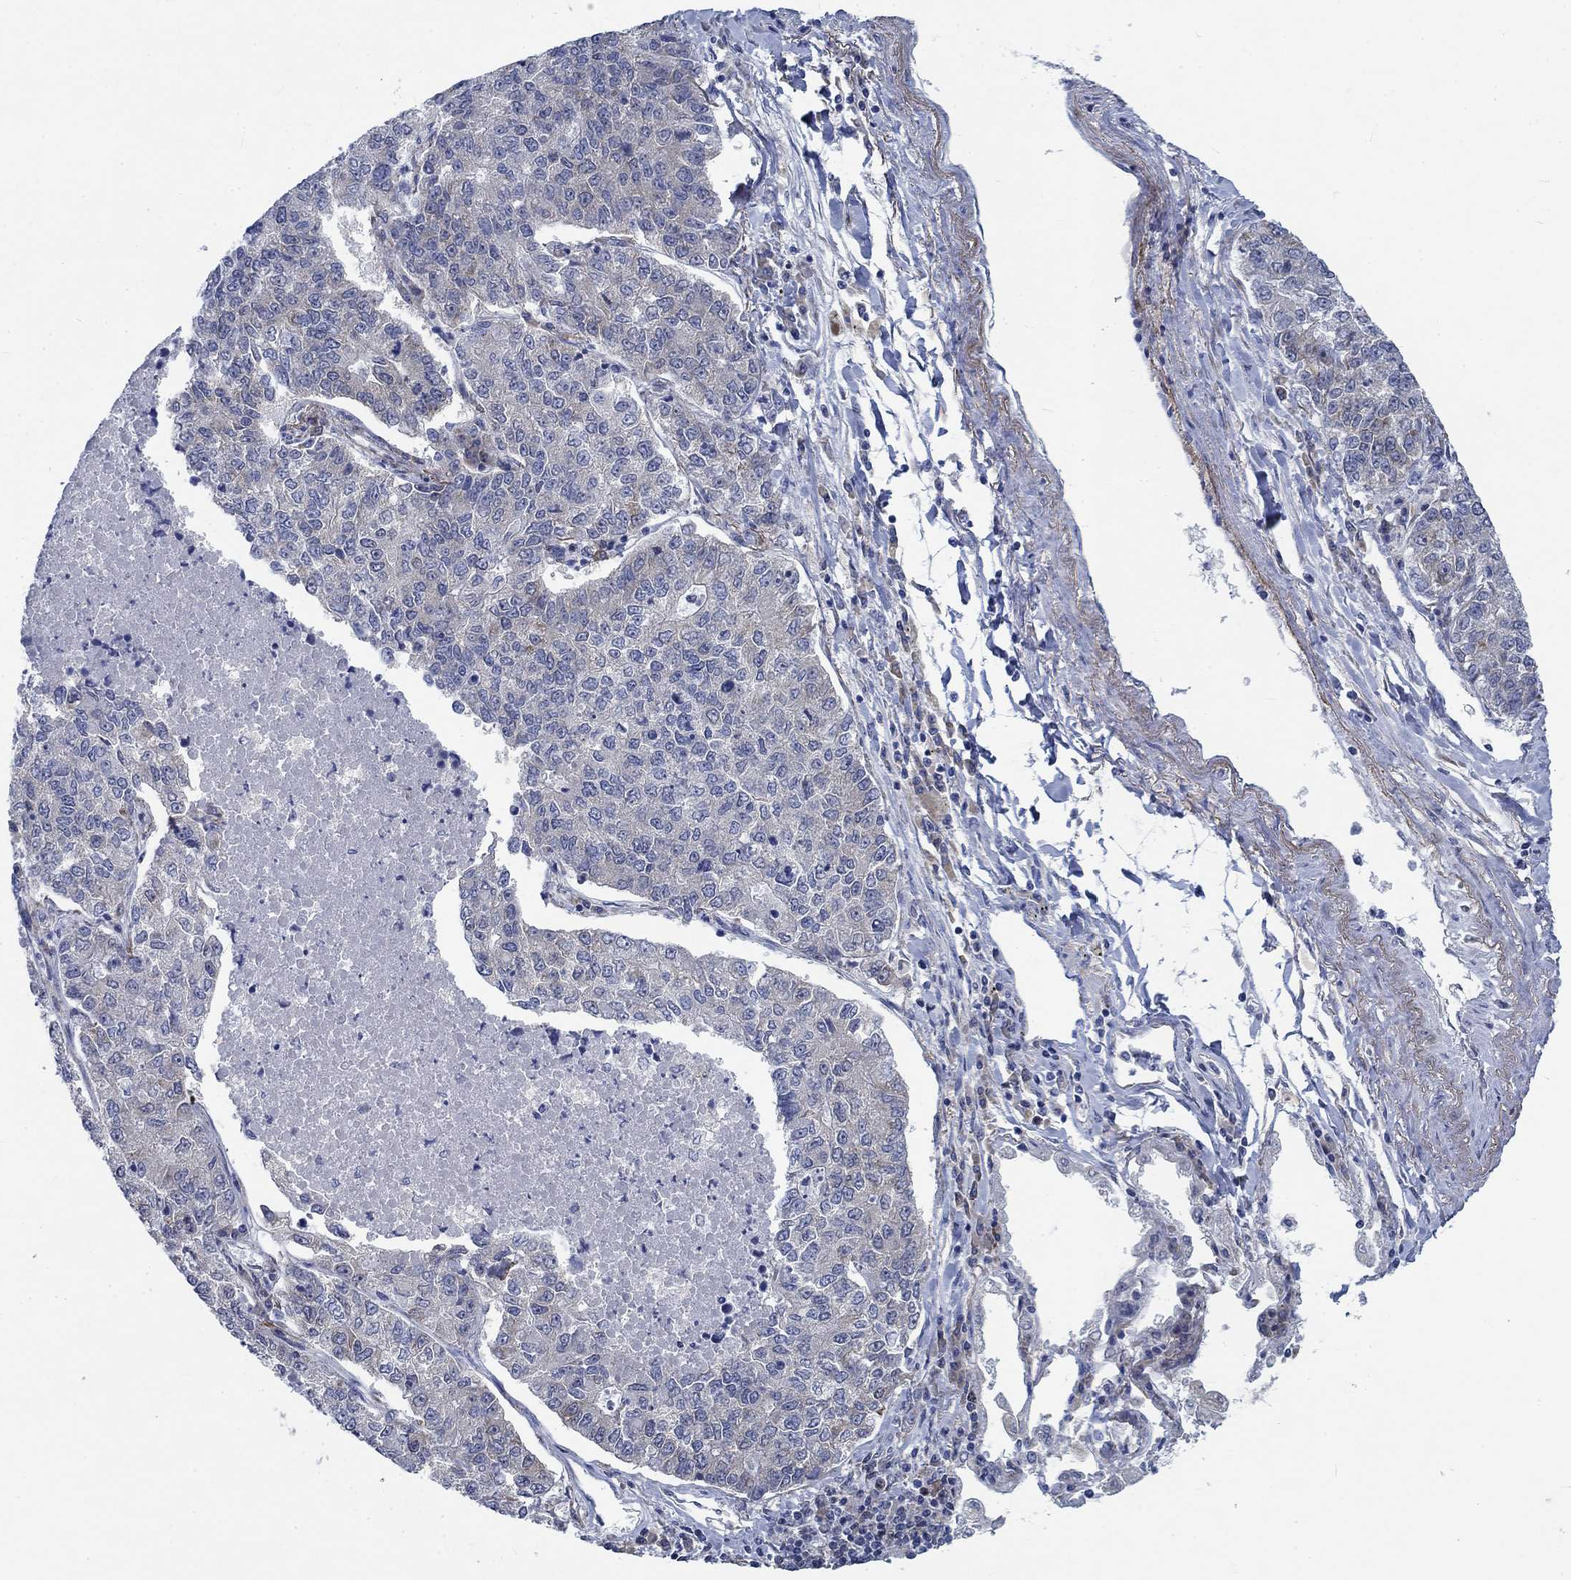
{"staining": {"intensity": "negative", "quantity": "none", "location": "none"}, "tissue": "lung cancer", "cell_type": "Tumor cells", "image_type": "cancer", "snomed": [{"axis": "morphology", "description": "Adenocarcinoma, NOS"}, {"axis": "topography", "description": "Lung"}], "caption": "This is an immunohistochemistry image of human lung cancer. There is no expression in tumor cells.", "gene": "MMP24", "patient": {"sex": "male", "age": 49}}